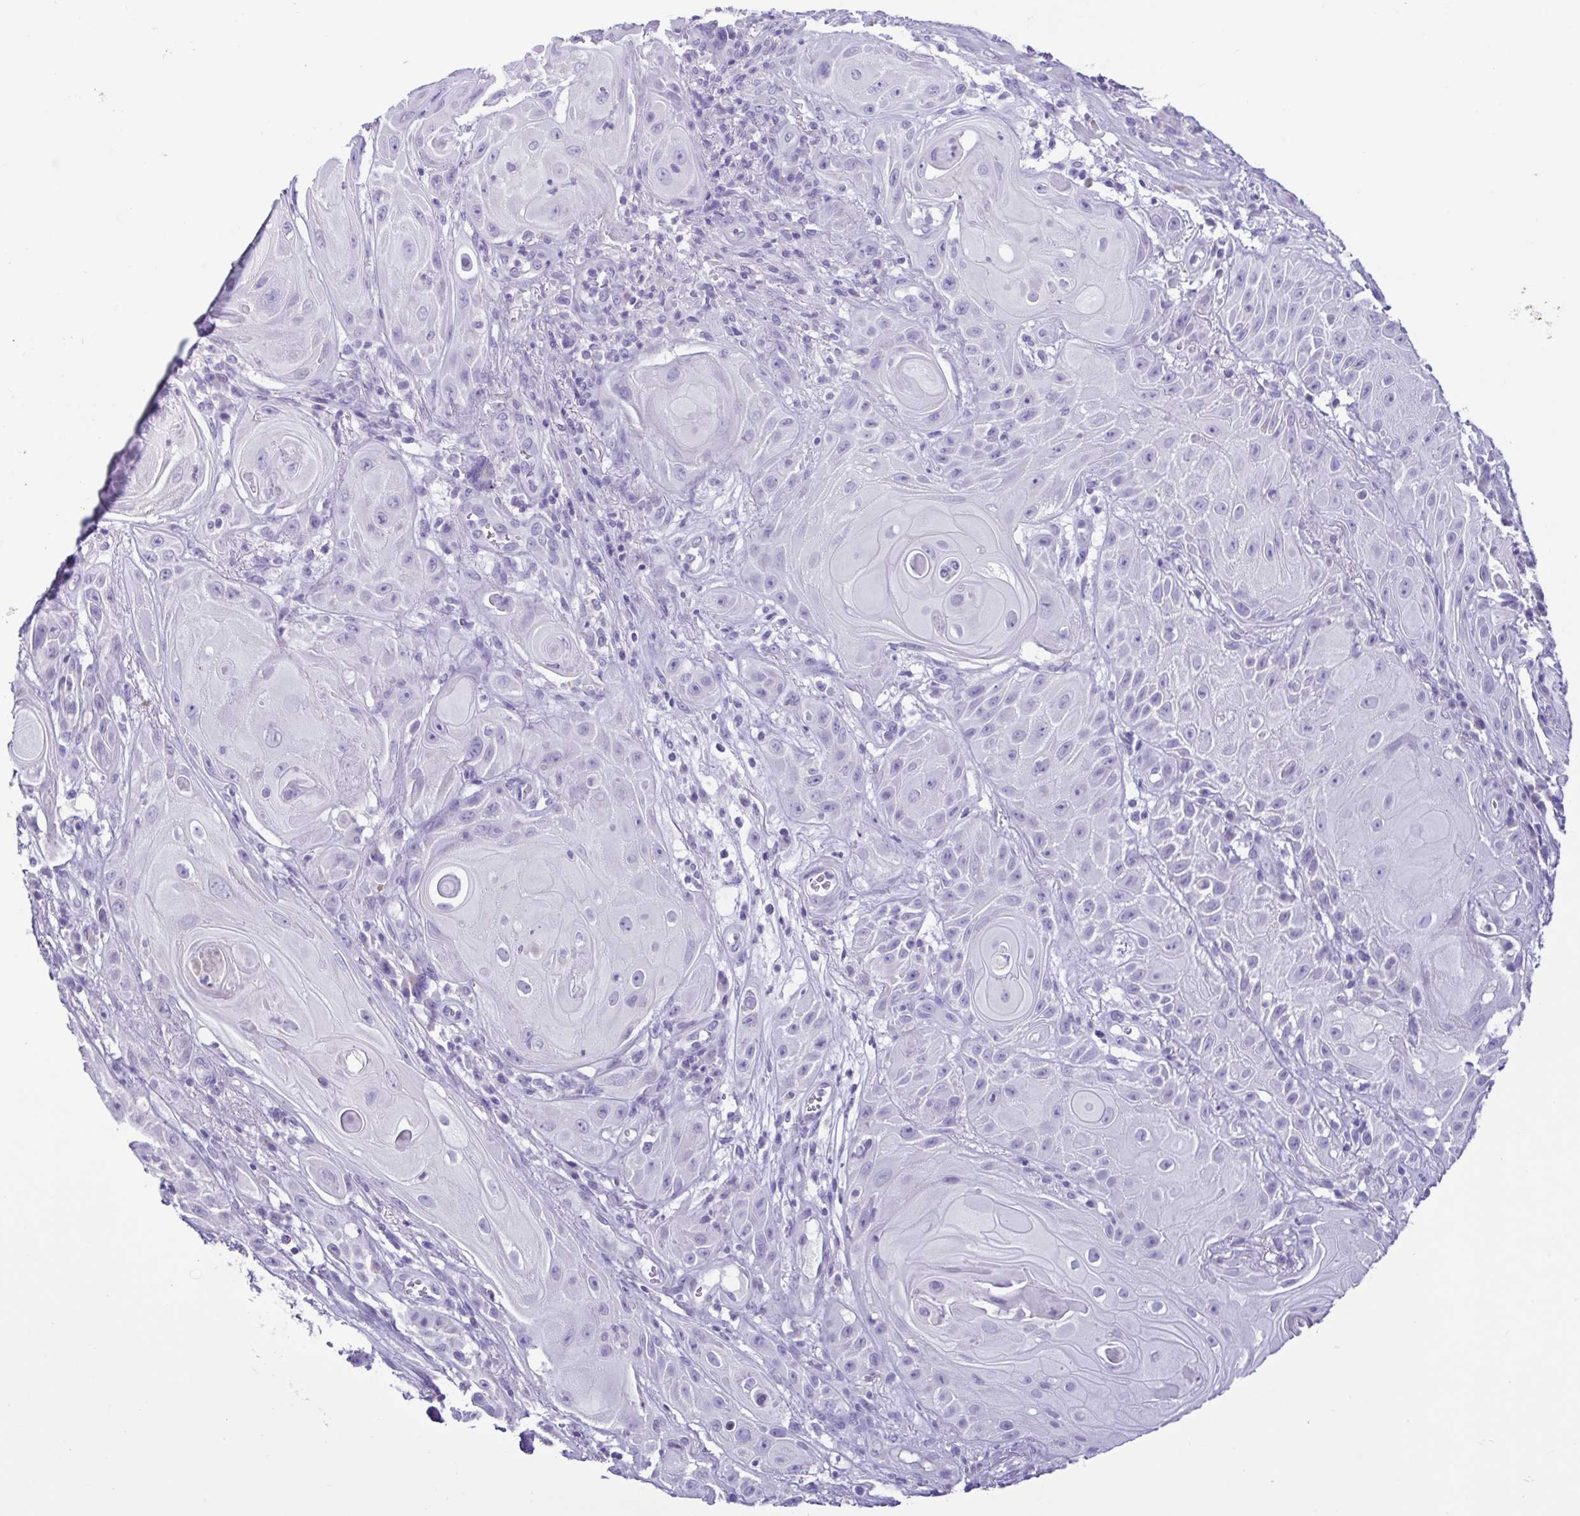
{"staining": {"intensity": "negative", "quantity": "none", "location": "none"}, "tissue": "skin cancer", "cell_type": "Tumor cells", "image_type": "cancer", "snomed": [{"axis": "morphology", "description": "Squamous cell carcinoma, NOS"}, {"axis": "topography", "description": "Skin"}], "caption": "Tumor cells are negative for protein expression in human skin cancer.", "gene": "CBY2", "patient": {"sex": "male", "age": 62}}